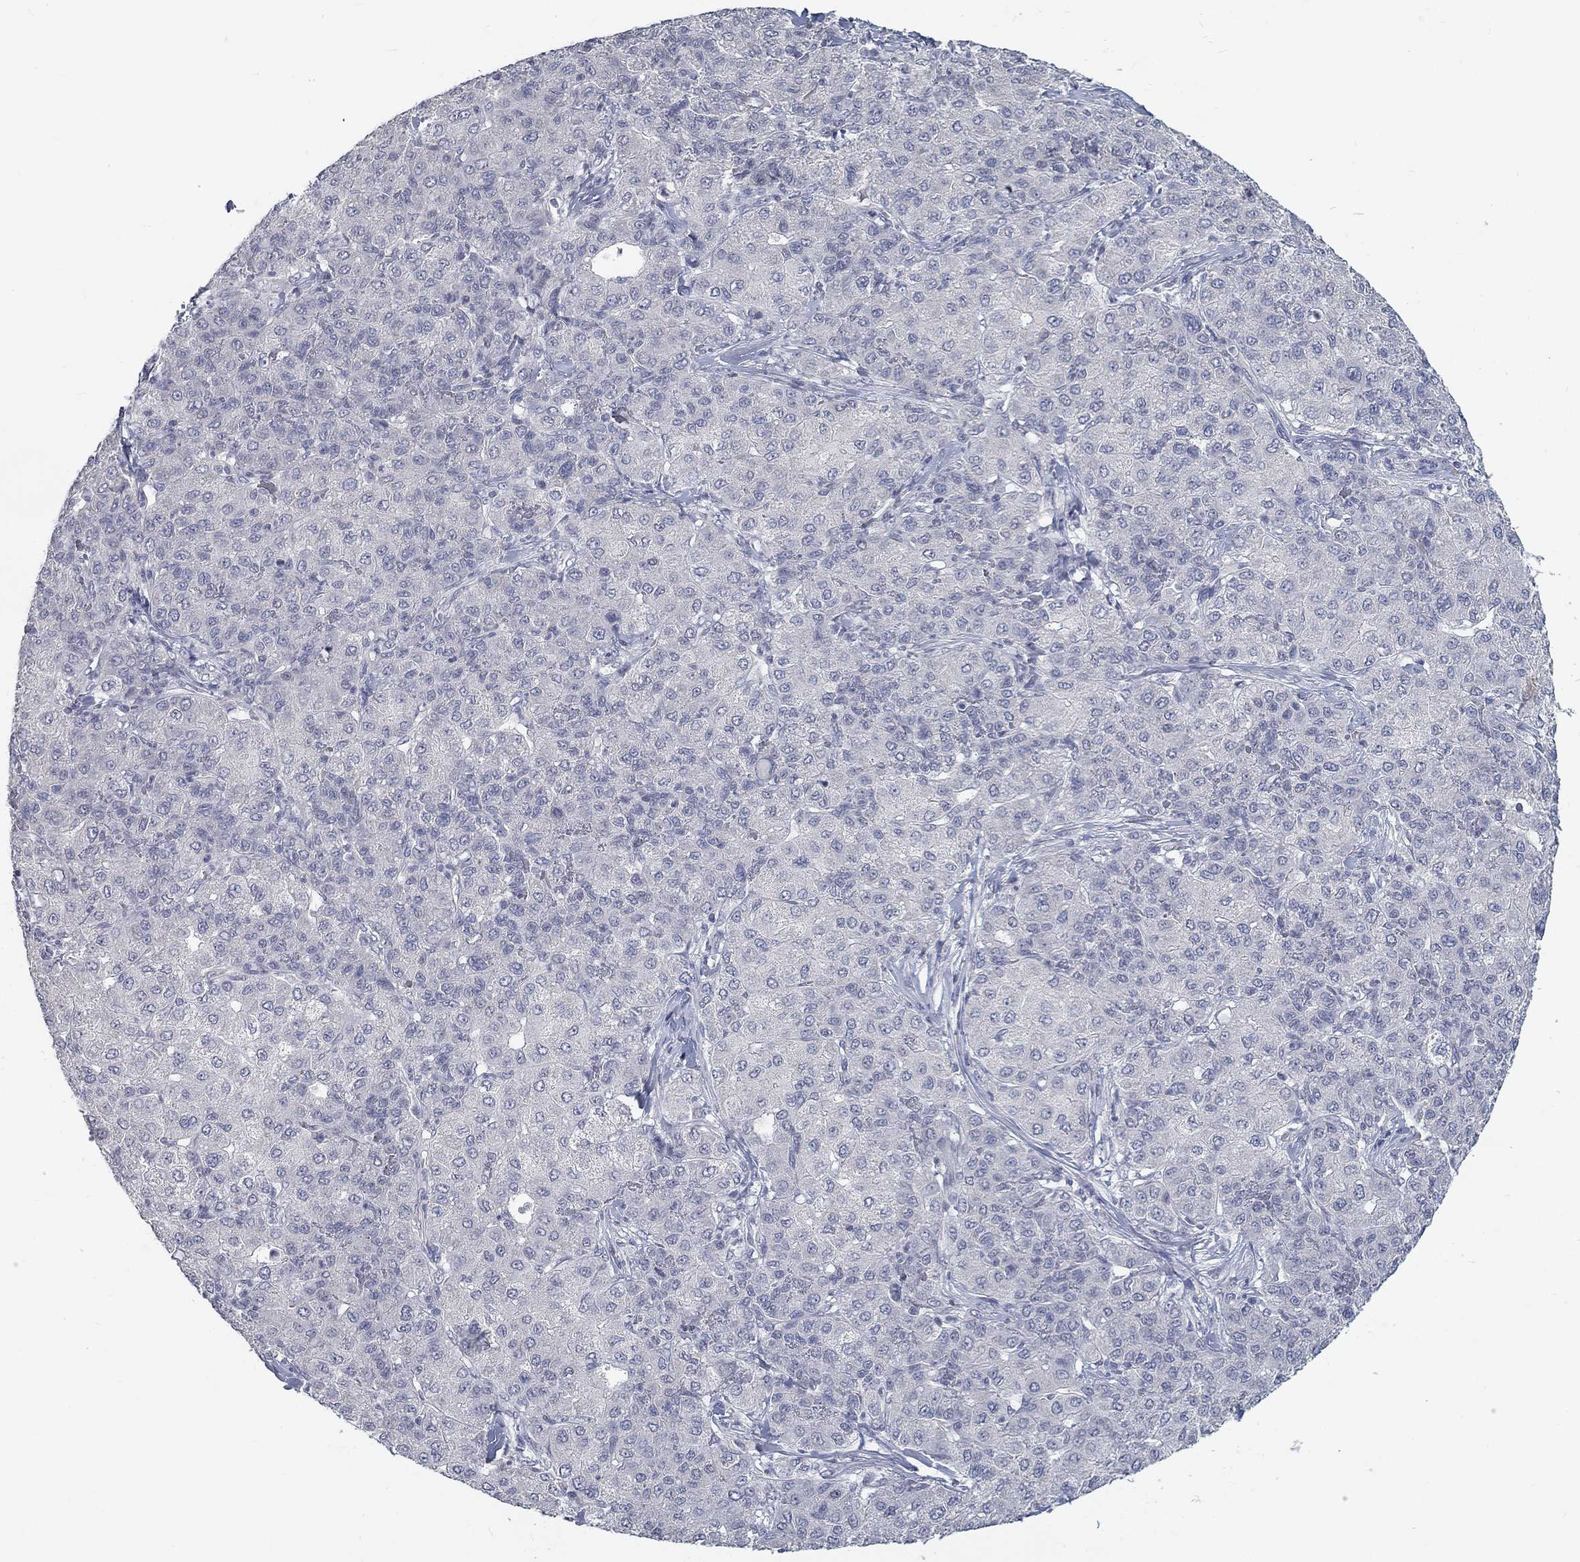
{"staining": {"intensity": "negative", "quantity": "none", "location": "none"}, "tissue": "liver cancer", "cell_type": "Tumor cells", "image_type": "cancer", "snomed": [{"axis": "morphology", "description": "Carcinoma, Hepatocellular, NOS"}, {"axis": "topography", "description": "Liver"}], "caption": "Immunohistochemical staining of liver cancer (hepatocellular carcinoma) exhibits no significant staining in tumor cells.", "gene": "ATP1A3", "patient": {"sex": "male", "age": 65}}